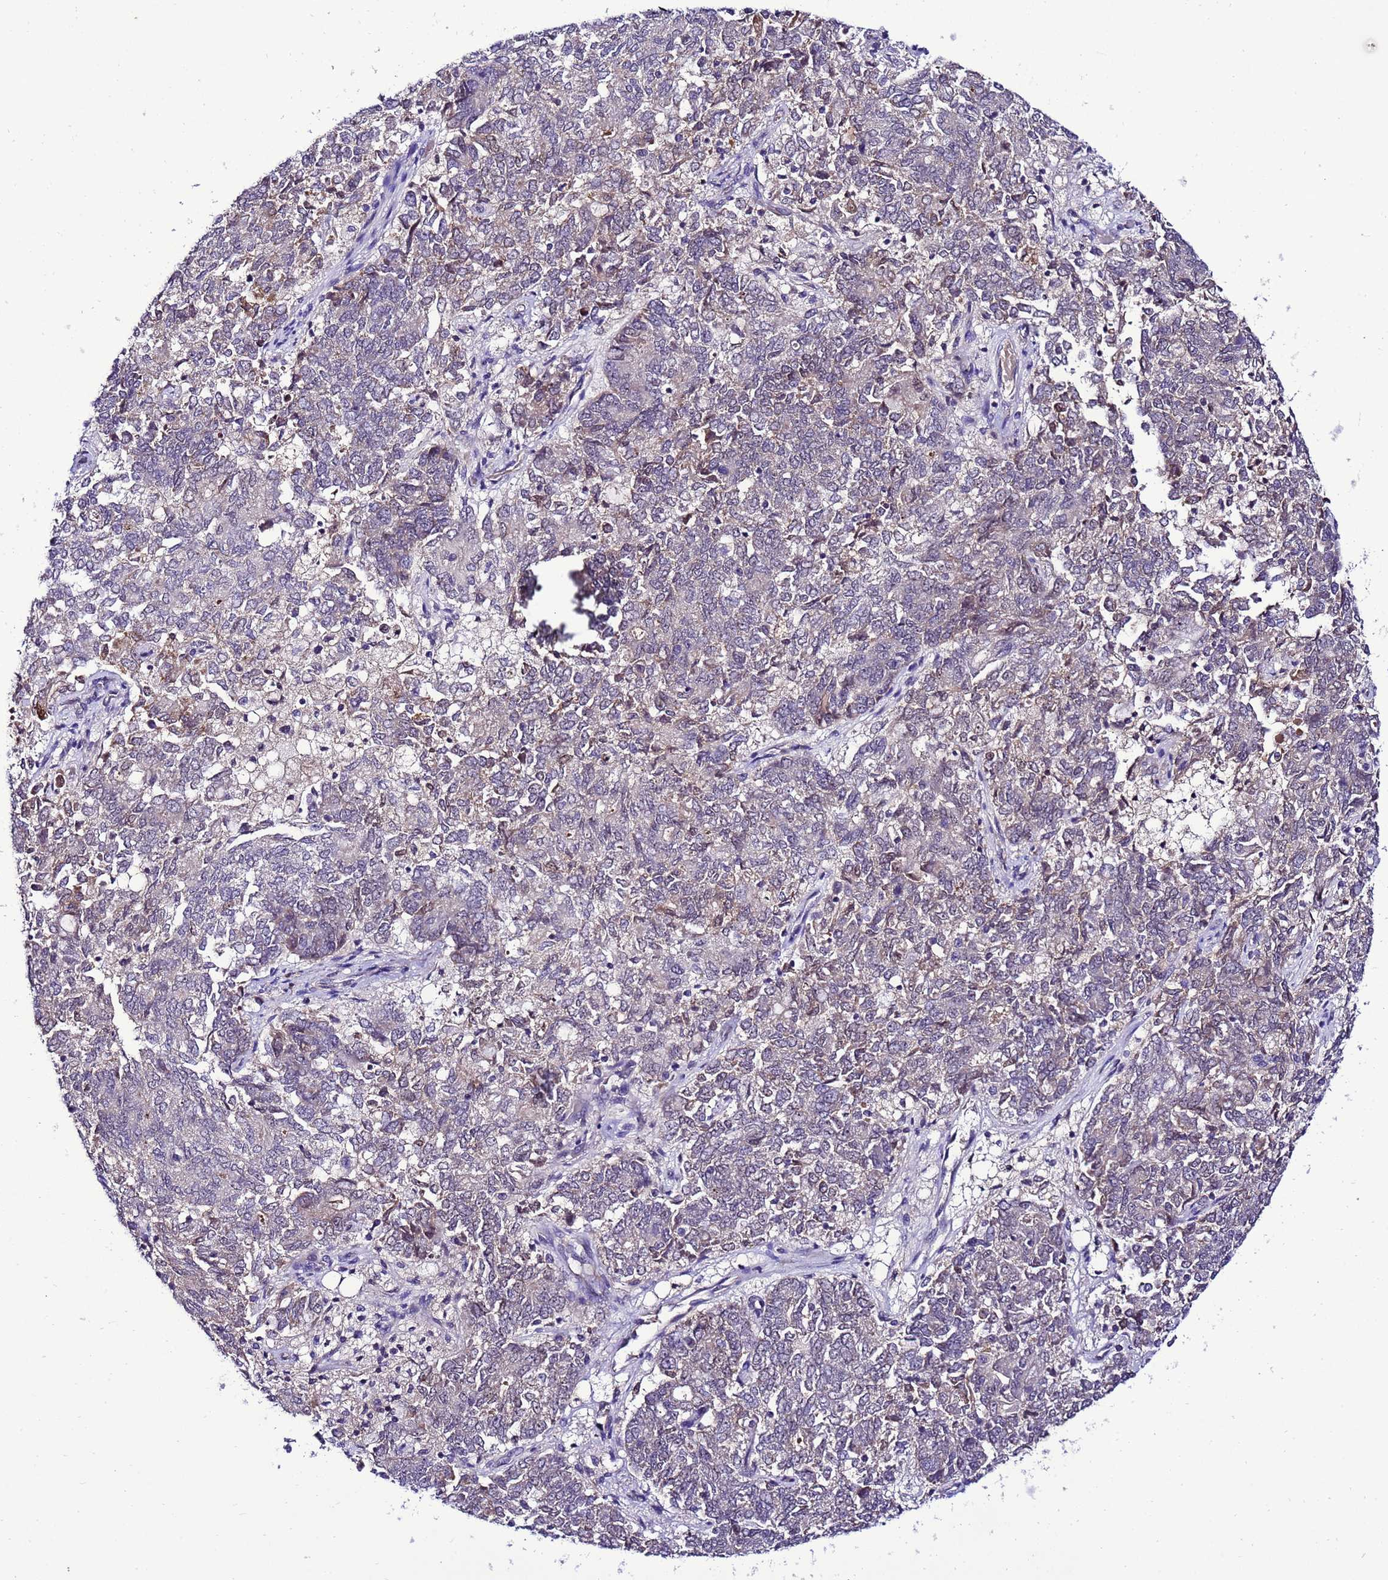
{"staining": {"intensity": "negative", "quantity": "none", "location": "none"}, "tissue": "endometrial cancer", "cell_type": "Tumor cells", "image_type": "cancer", "snomed": [{"axis": "morphology", "description": "Adenocarcinoma, NOS"}, {"axis": "topography", "description": "Endometrium"}], "caption": "The IHC histopathology image has no significant positivity in tumor cells of adenocarcinoma (endometrial) tissue.", "gene": "C19orf47", "patient": {"sex": "female", "age": 80}}